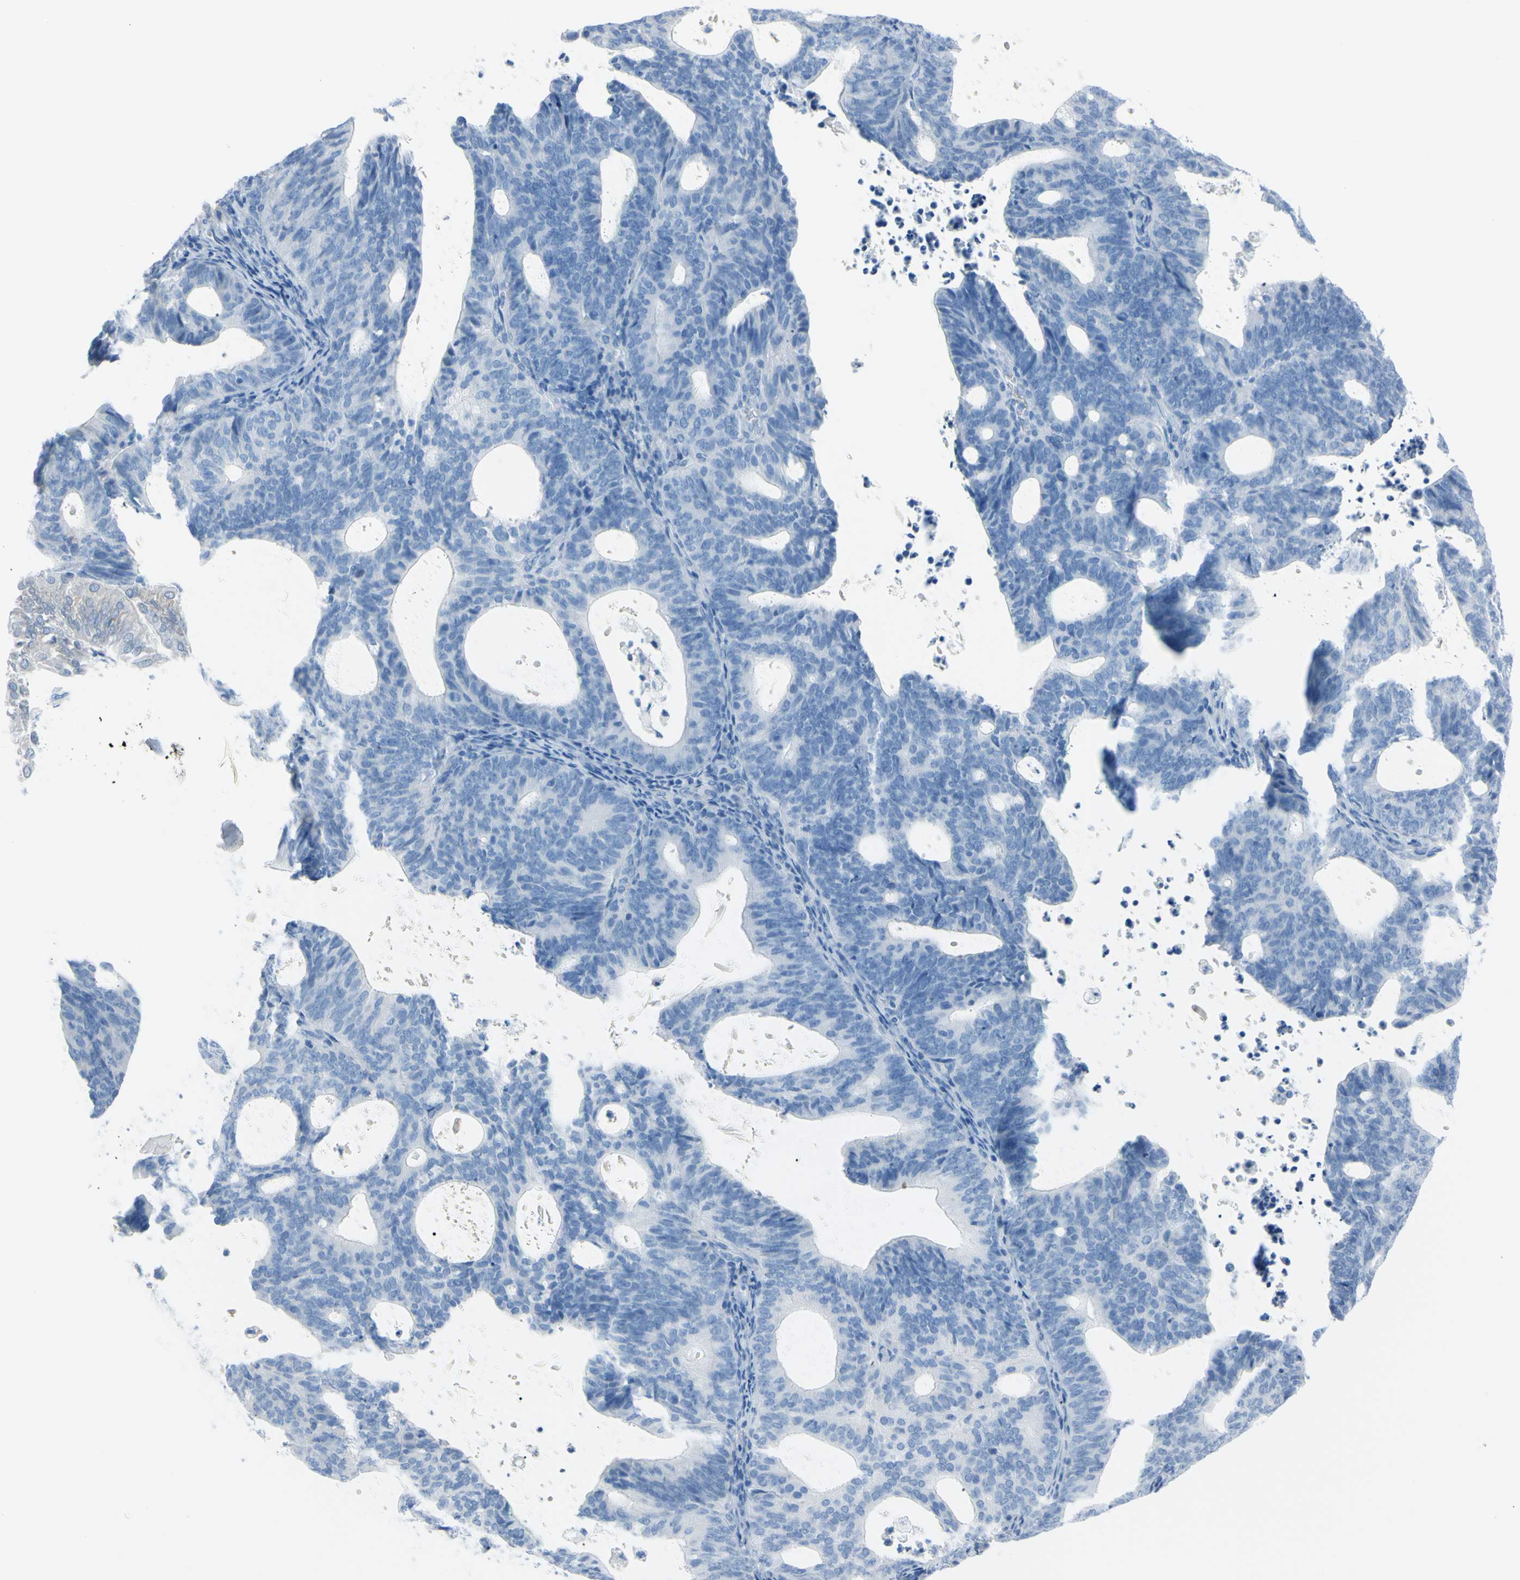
{"staining": {"intensity": "negative", "quantity": "none", "location": "none"}, "tissue": "endometrial cancer", "cell_type": "Tumor cells", "image_type": "cancer", "snomed": [{"axis": "morphology", "description": "Adenocarcinoma, NOS"}, {"axis": "topography", "description": "Uterus"}], "caption": "Immunohistochemical staining of human adenocarcinoma (endometrial) exhibits no significant expression in tumor cells.", "gene": "TFPI2", "patient": {"sex": "female", "age": 83}}